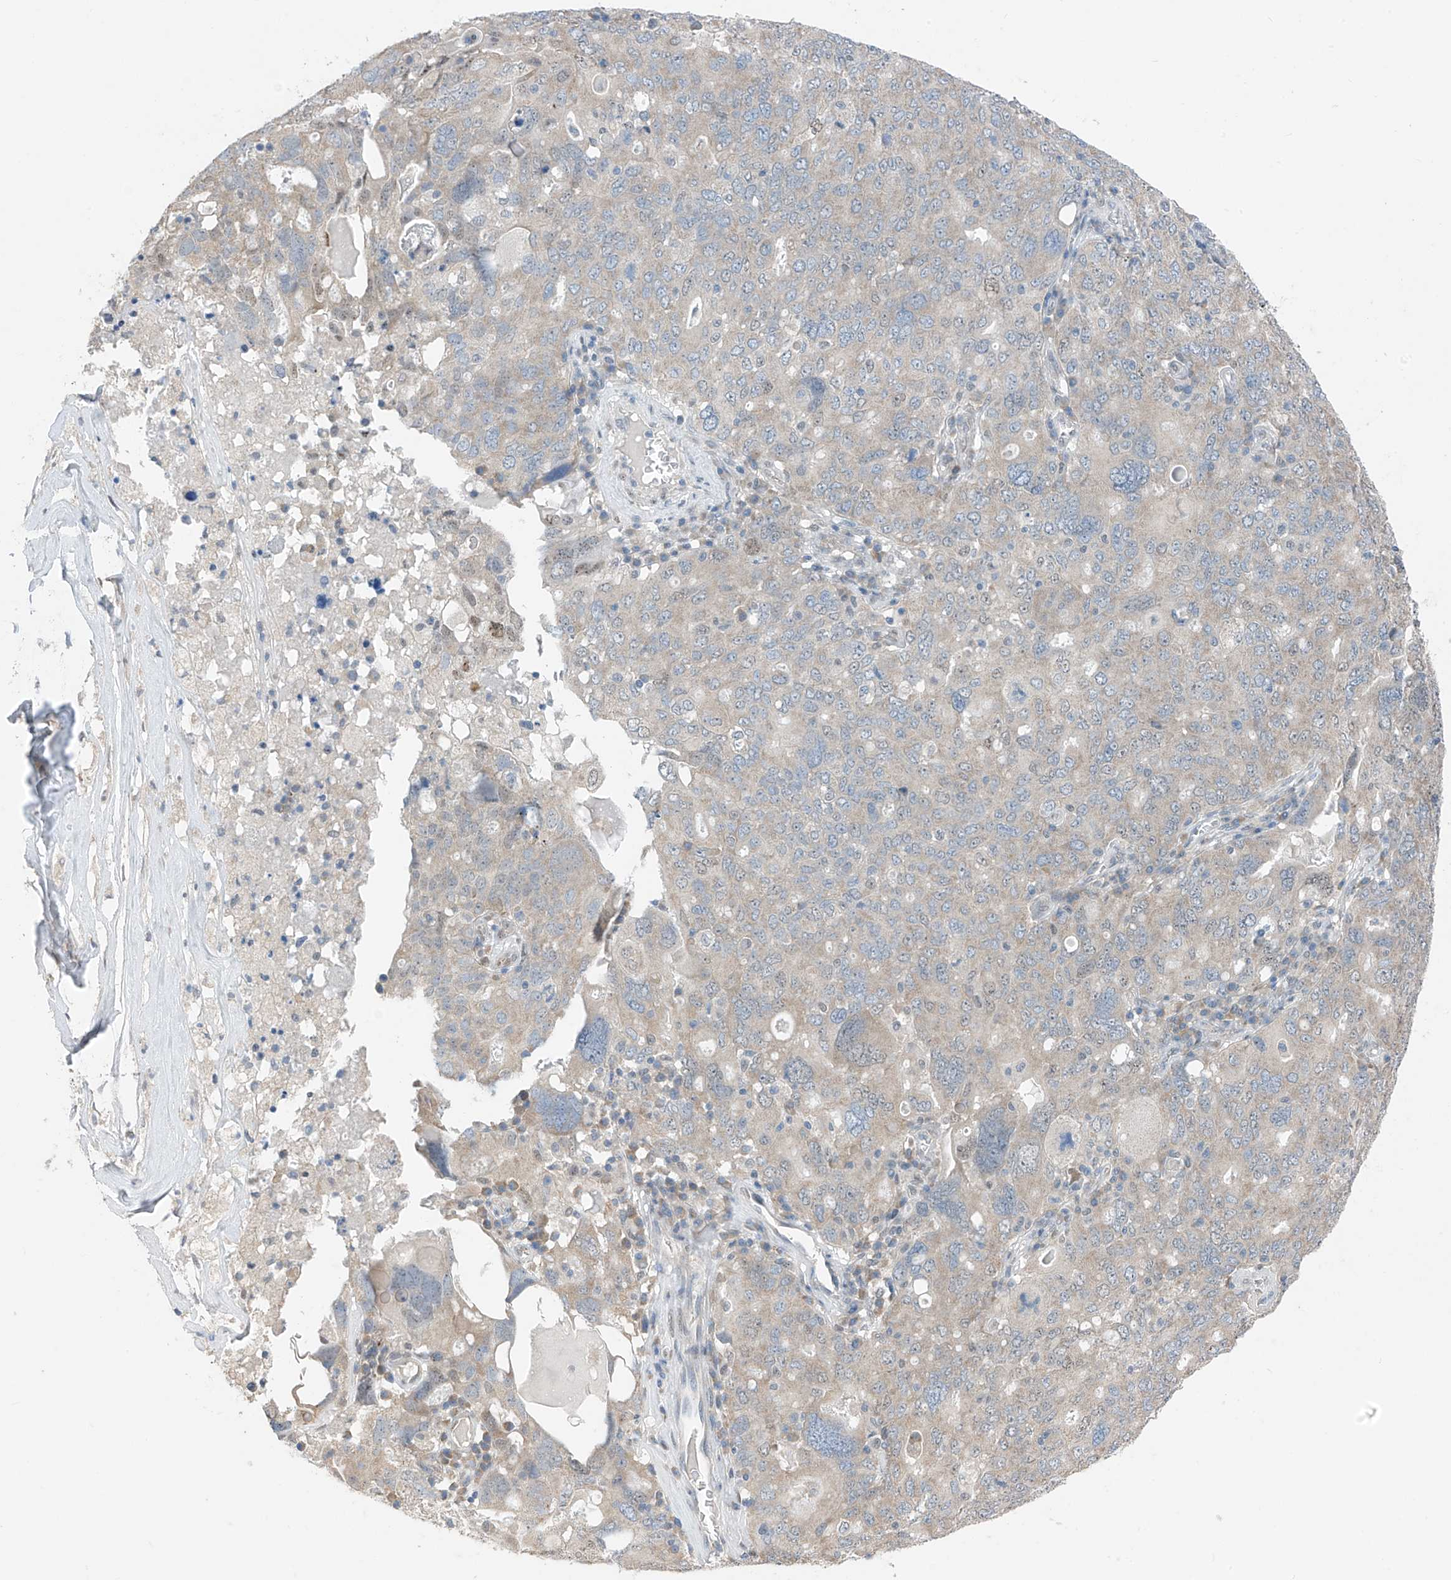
{"staining": {"intensity": "negative", "quantity": "none", "location": "none"}, "tissue": "ovarian cancer", "cell_type": "Tumor cells", "image_type": "cancer", "snomed": [{"axis": "morphology", "description": "Carcinoma, endometroid"}, {"axis": "topography", "description": "Ovary"}], "caption": "Human ovarian cancer (endometroid carcinoma) stained for a protein using immunohistochemistry reveals no positivity in tumor cells.", "gene": "RPL4", "patient": {"sex": "female", "age": 62}}